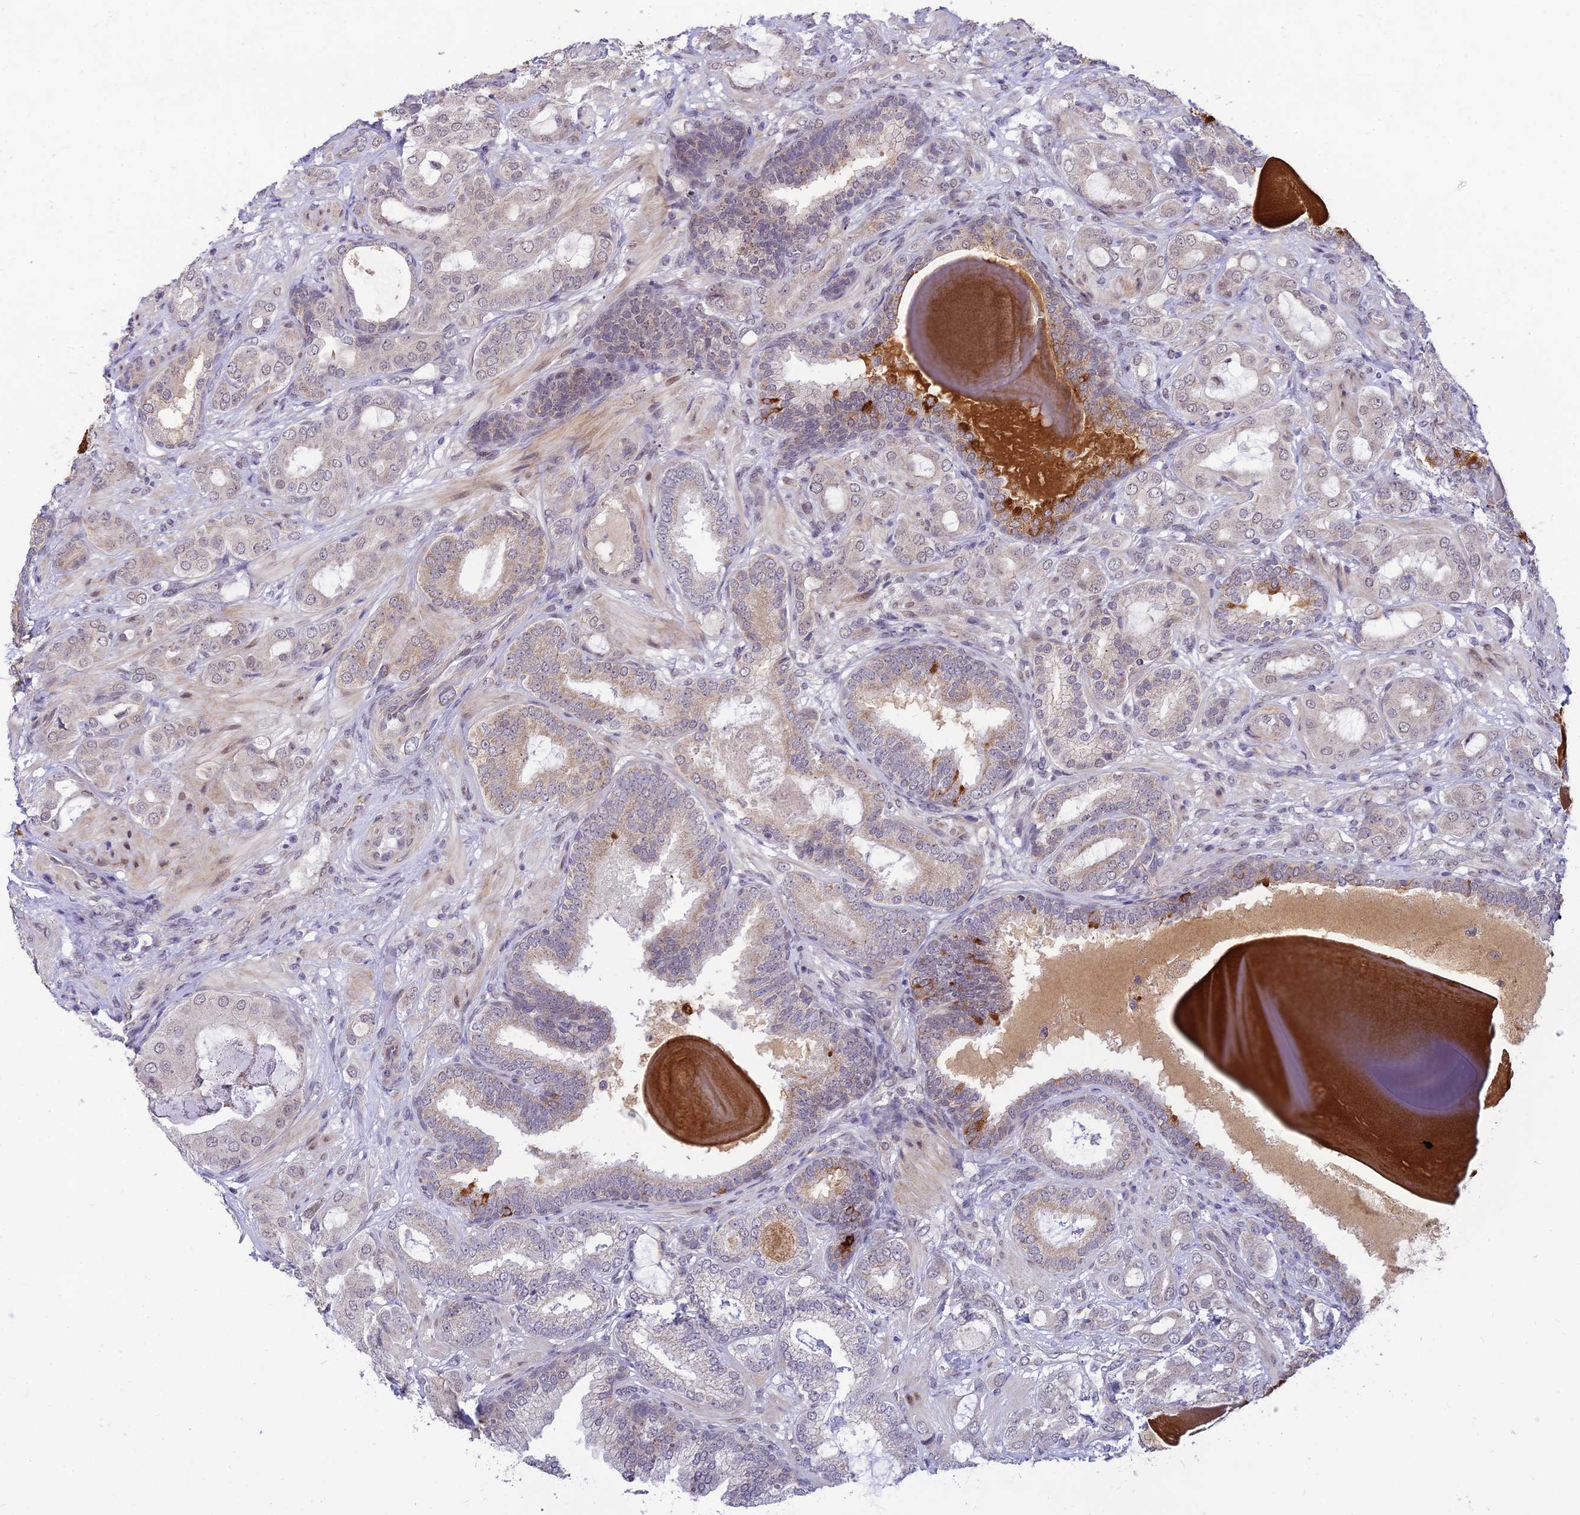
{"staining": {"intensity": "weak", "quantity": "<25%", "location": "cytoplasmic/membranous,nuclear"}, "tissue": "prostate cancer", "cell_type": "Tumor cells", "image_type": "cancer", "snomed": [{"axis": "morphology", "description": "Adenocarcinoma, Low grade"}, {"axis": "topography", "description": "Prostate"}], "caption": "This is an IHC photomicrograph of low-grade adenocarcinoma (prostate). There is no staining in tumor cells.", "gene": "MICOS13", "patient": {"sex": "male", "age": 57}}